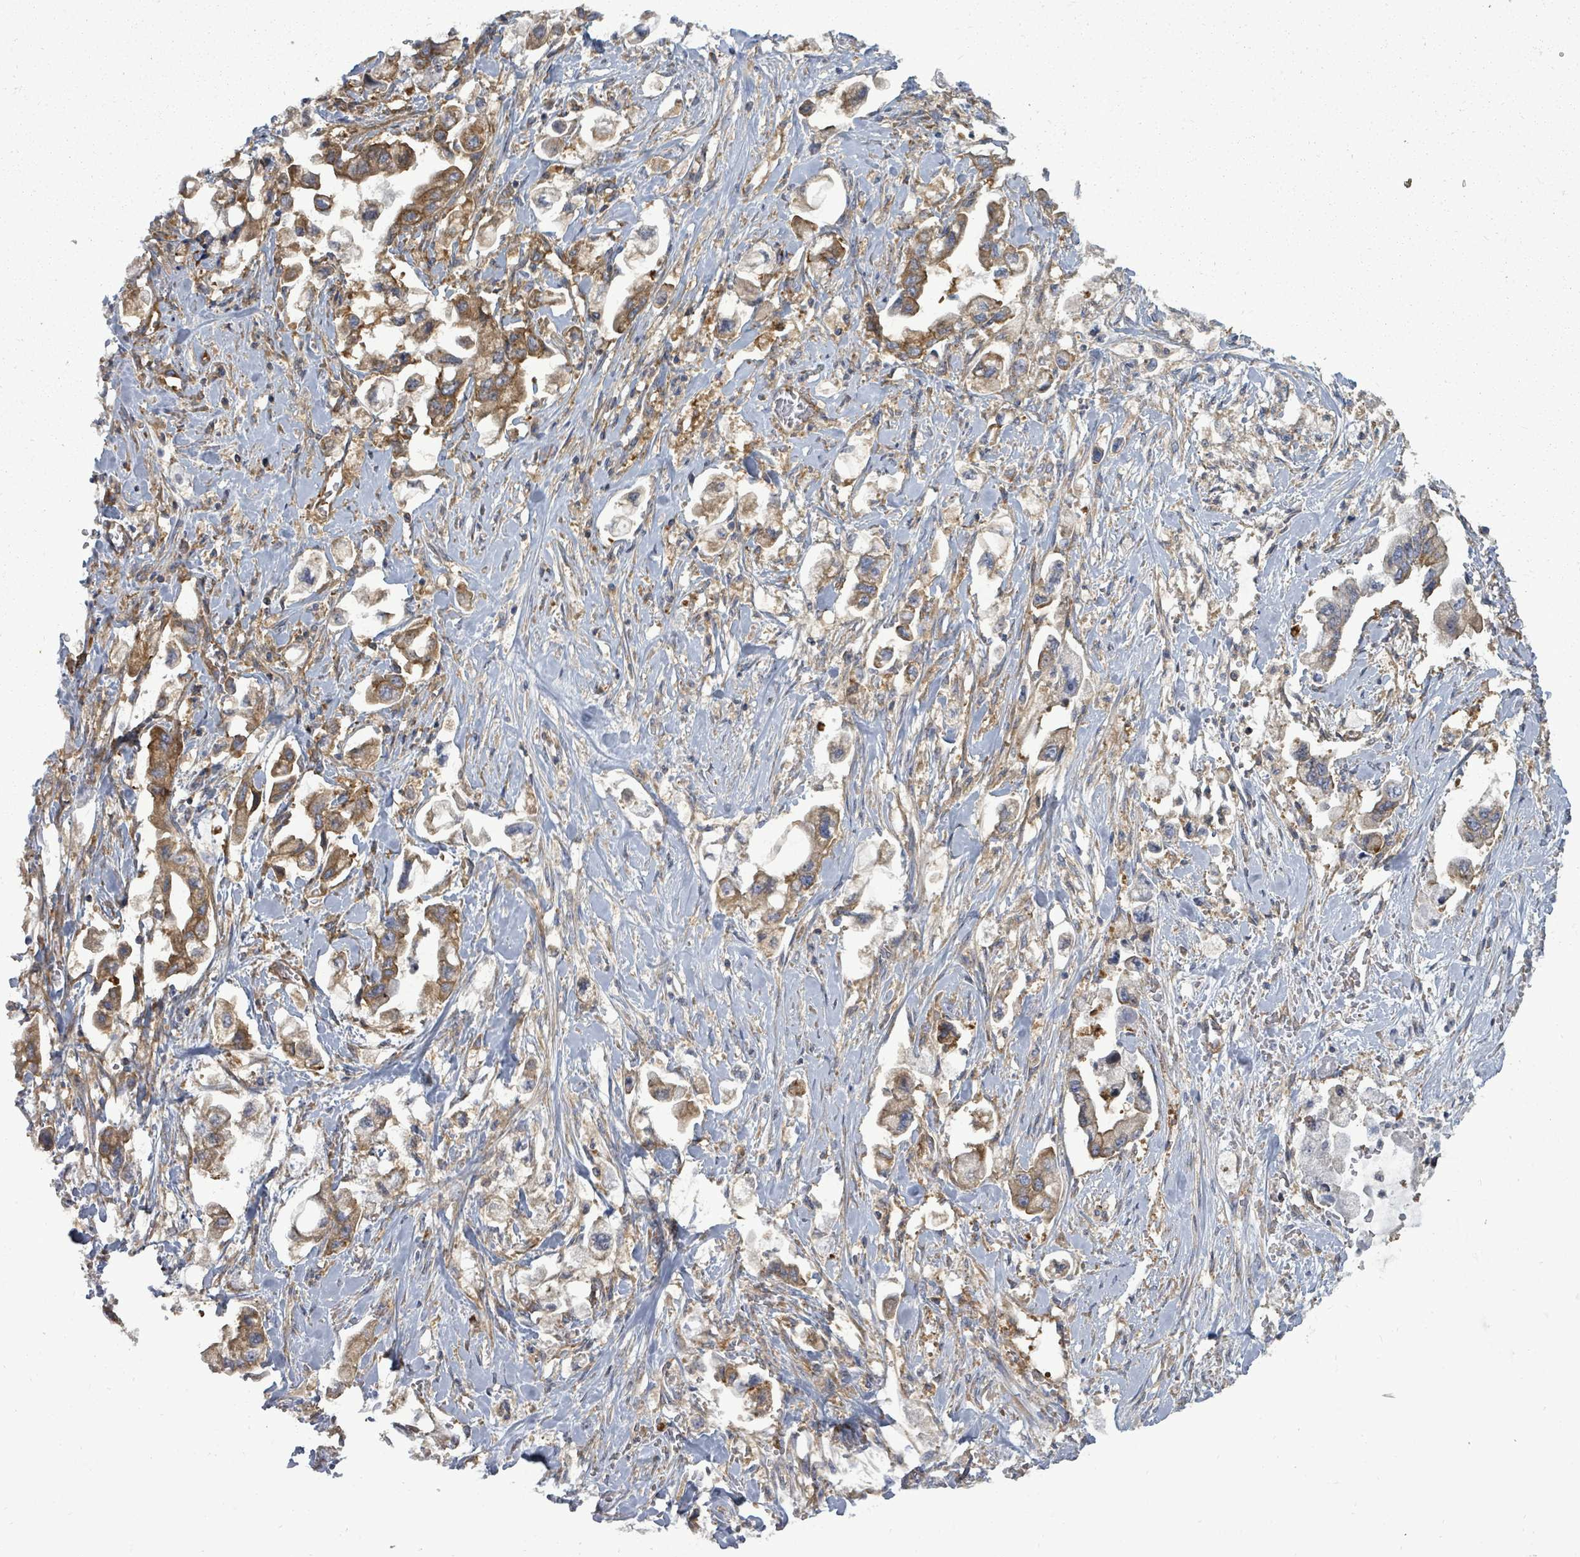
{"staining": {"intensity": "moderate", "quantity": ">75%", "location": "cytoplasmic/membranous"}, "tissue": "stomach cancer", "cell_type": "Tumor cells", "image_type": "cancer", "snomed": [{"axis": "morphology", "description": "Adenocarcinoma, NOS"}, {"axis": "topography", "description": "Stomach"}], "caption": "Stomach adenocarcinoma stained with a protein marker demonstrates moderate staining in tumor cells.", "gene": "EIF3C", "patient": {"sex": "male", "age": 62}}